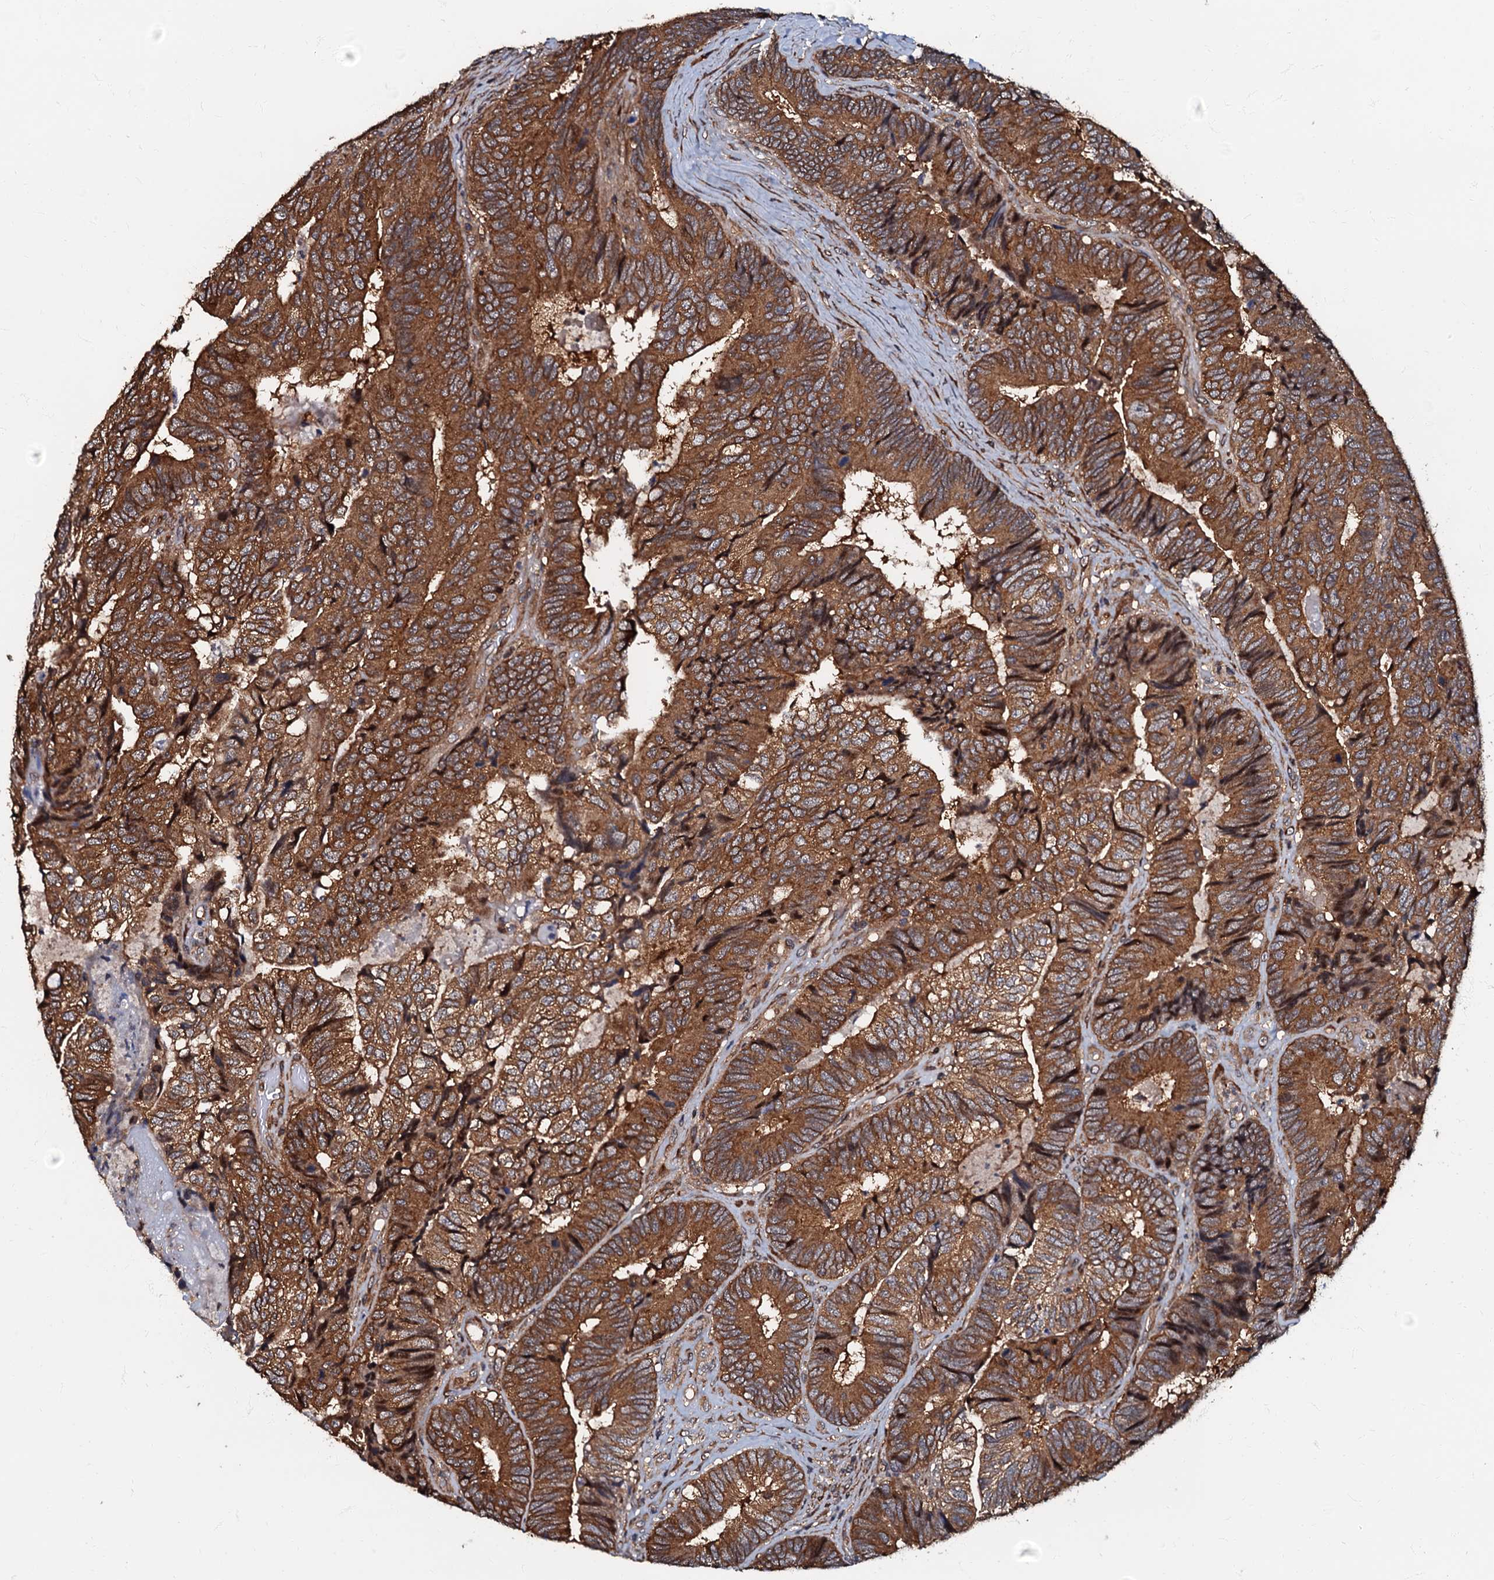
{"staining": {"intensity": "strong", "quantity": ">75%", "location": "cytoplasmic/membranous"}, "tissue": "colorectal cancer", "cell_type": "Tumor cells", "image_type": "cancer", "snomed": [{"axis": "morphology", "description": "Adenocarcinoma, NOS"}, {"axis": "topography", "description": "Colon"}], "caption": "Tumor cells exhibit high levels of strong cytoplasmic/membranous positivity in about >75% of cells in human colorectal cancer. (DAB IHC with brightfield microscopy, high magnification).", "gene": "OSBP", "patient": {"sex": "female", "age": 67}}